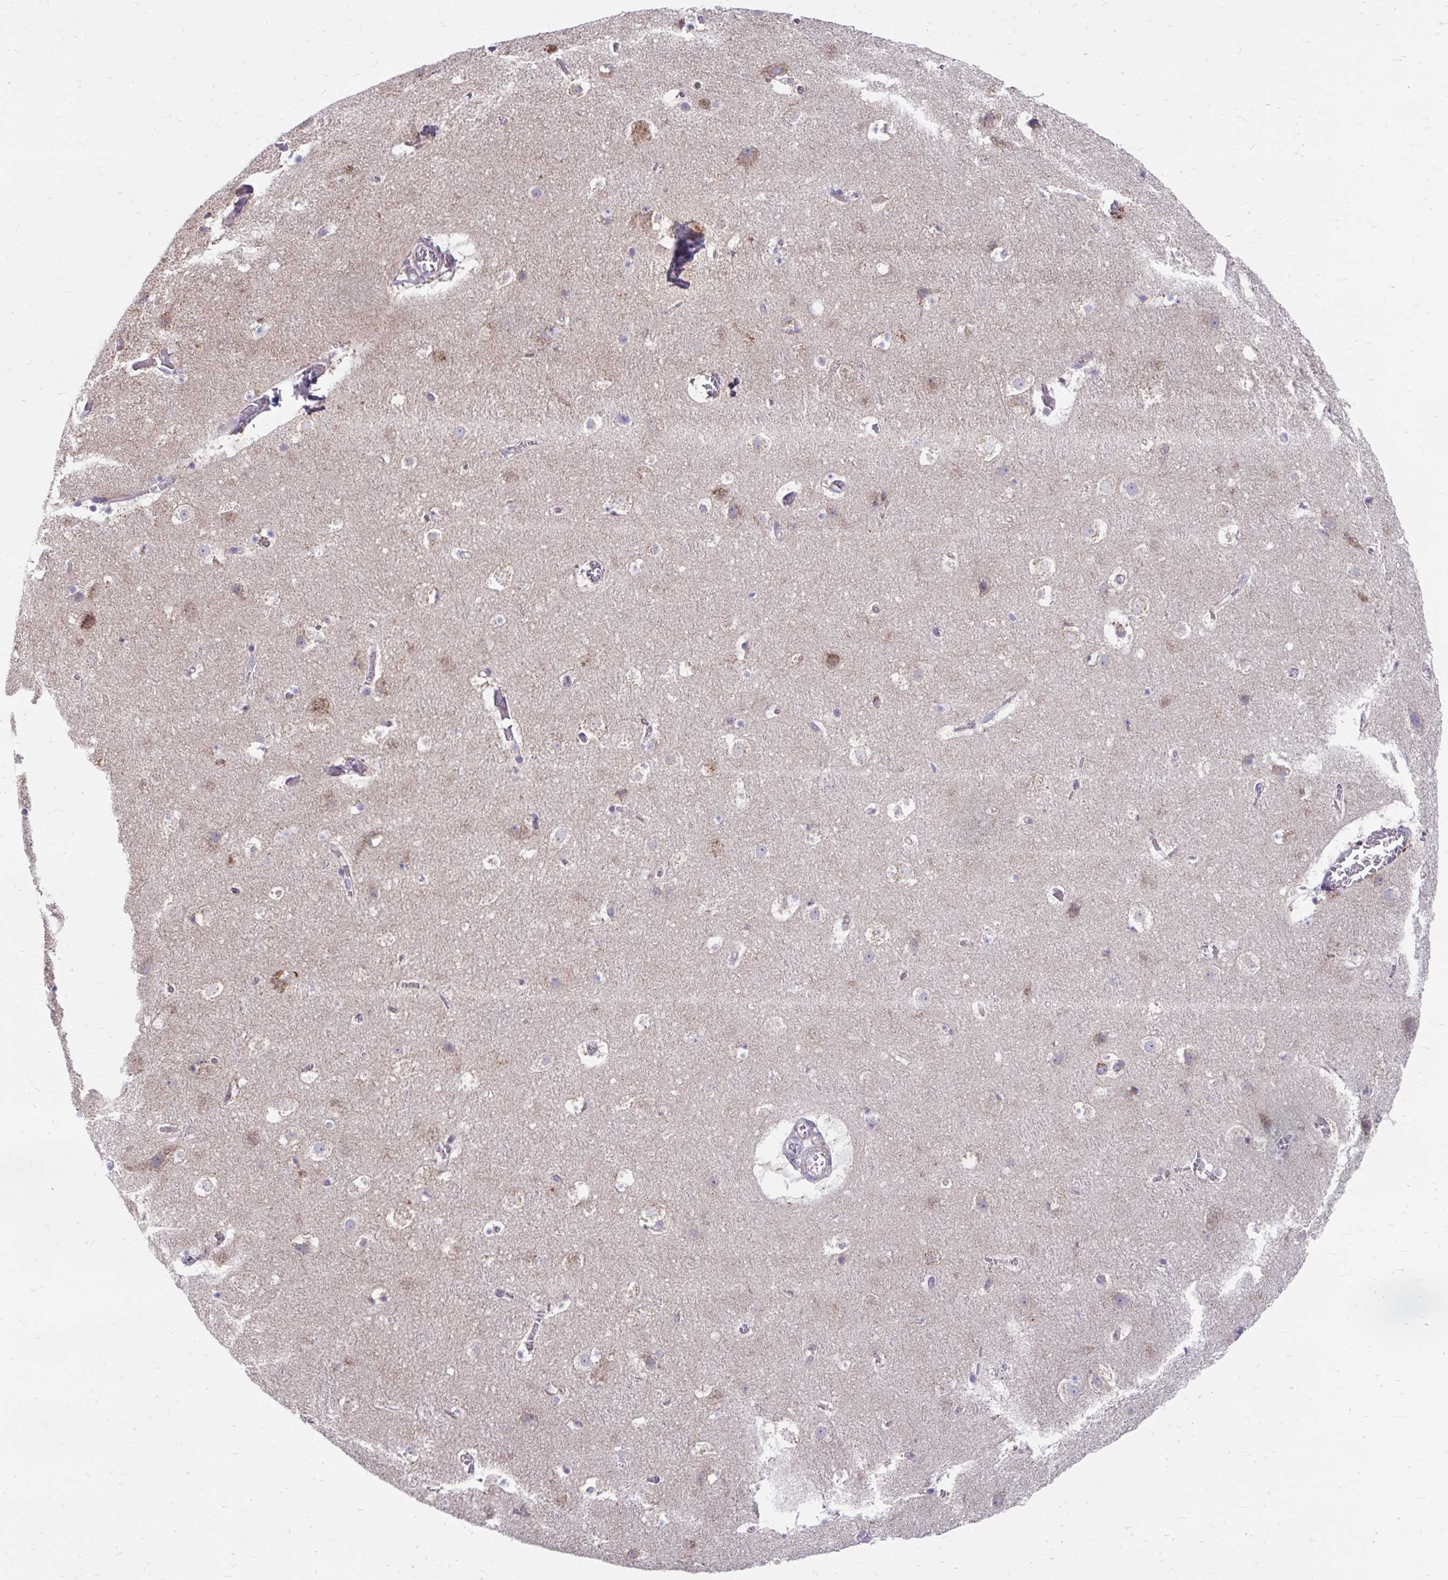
{"staining": {"intensity": "moderate", "quantity": "<25%", "location": "cytoplasmic/membranous"}, "tissue": "cerebral cortex", "cell_type": "Endothelial cells", "image_type": "normal", "snomed": [{"axis": "morphology", "description": "Normal tissue, NOS"}, {"axis": "topography", "description": "Cerebral cortex"}], "caption": "Immunohistochemical staining of benign human cerebral cortex displays moderate cytoplasmic/membranous protein expression in approximately <25% of endothelial cells.", "gene": "LINGO4", "patient": {"sex": "female", "age": 42}}